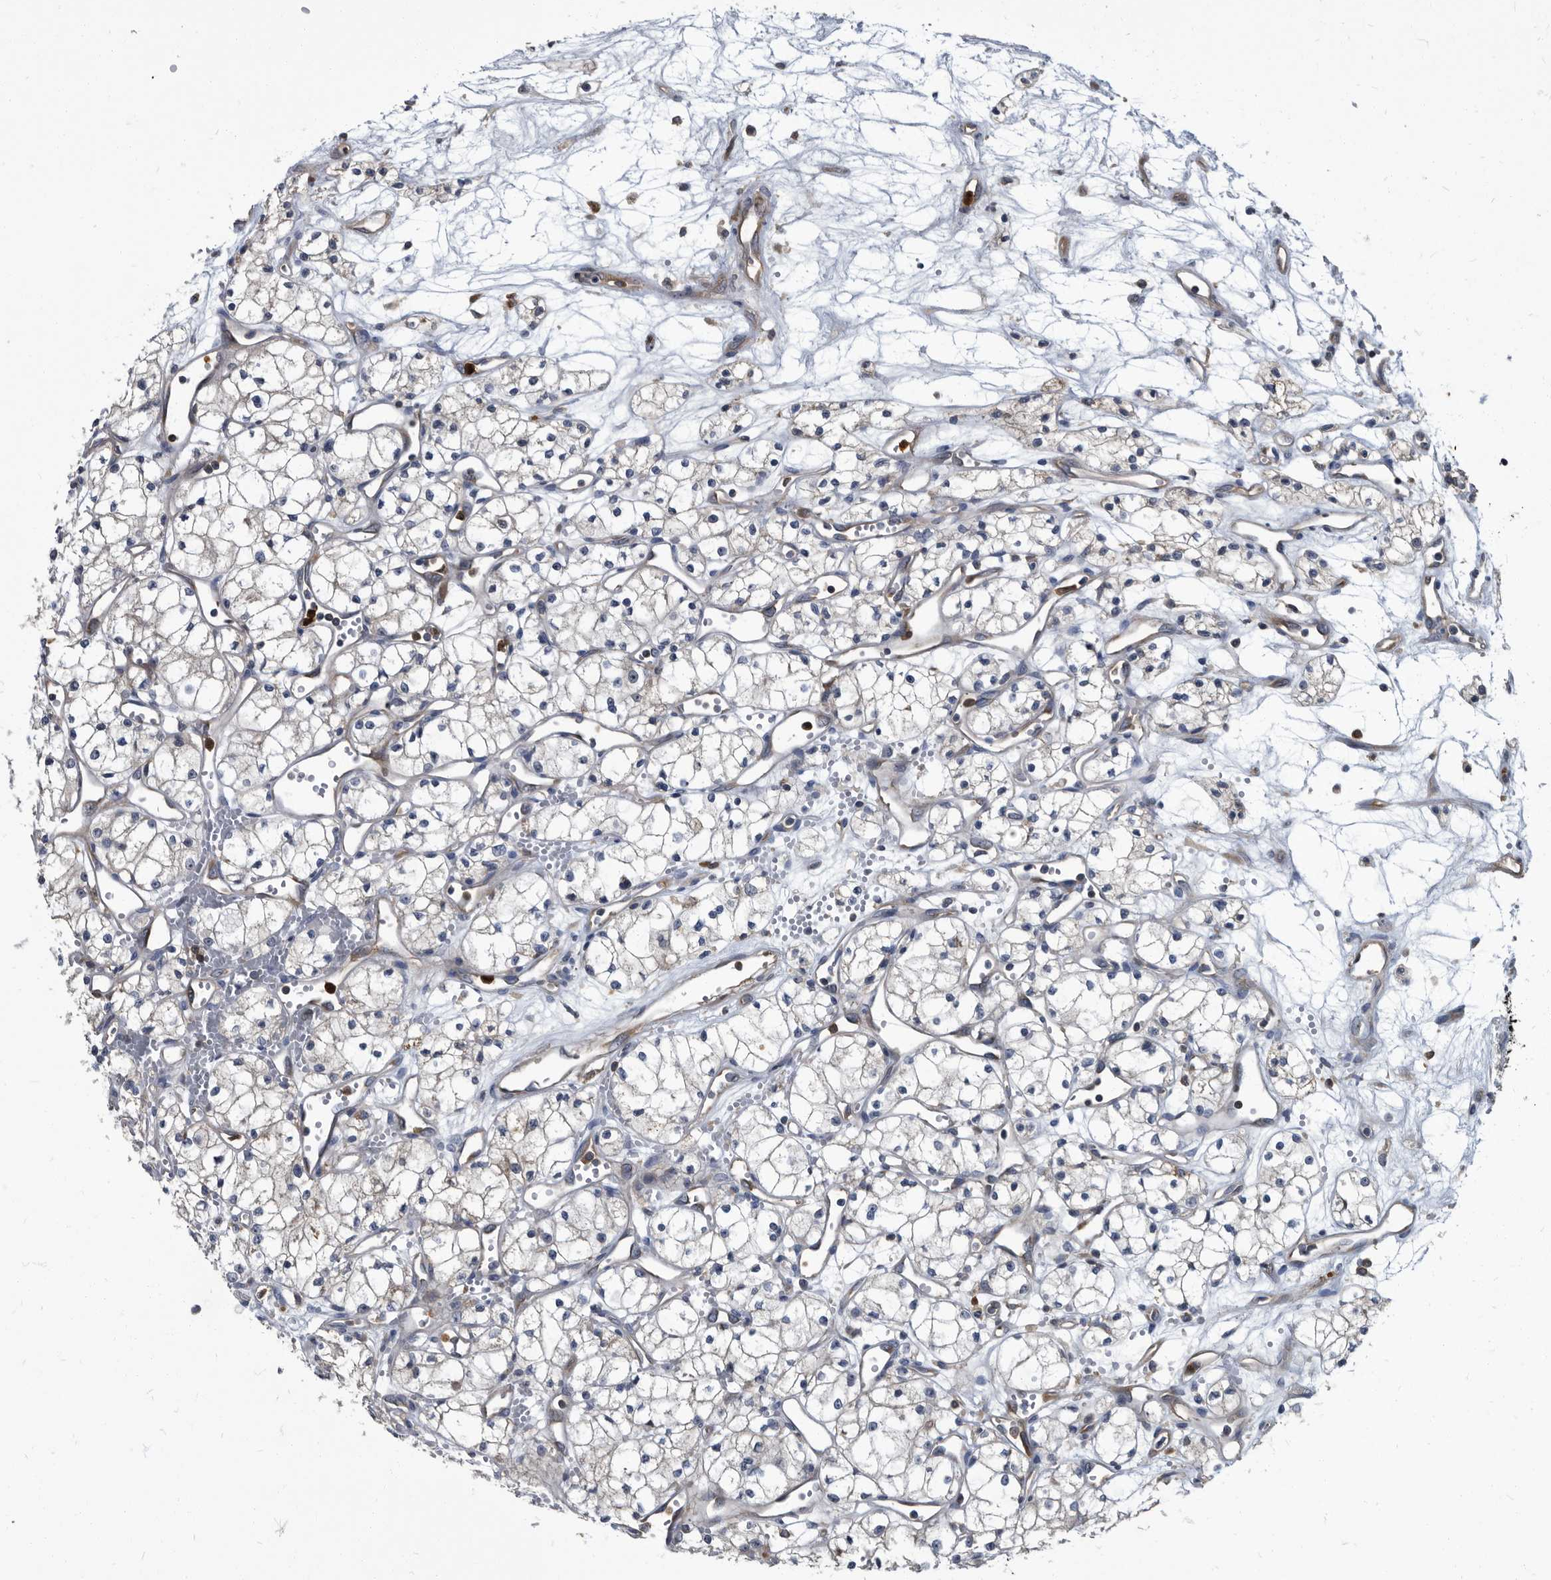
{"staining": {"intensity": "negative", "quantity": "none", "location": "none"}, "tissue": "renal cancer", "cell_type": "Tumor cells", "image_type": "cancer", "snomed": [{"axis": "morphology", "description": "Adenocarcinoma, NOS"}, {"axis": "topography", "description": "Kidney"}], "caption": "Human adenocarcinoma (renal) stained for a protein using immunohistochemistry (IHC) shows no staining in tumor cells.", "gene": "CDV3", "patient": {"sex": "male", "age": 59}}